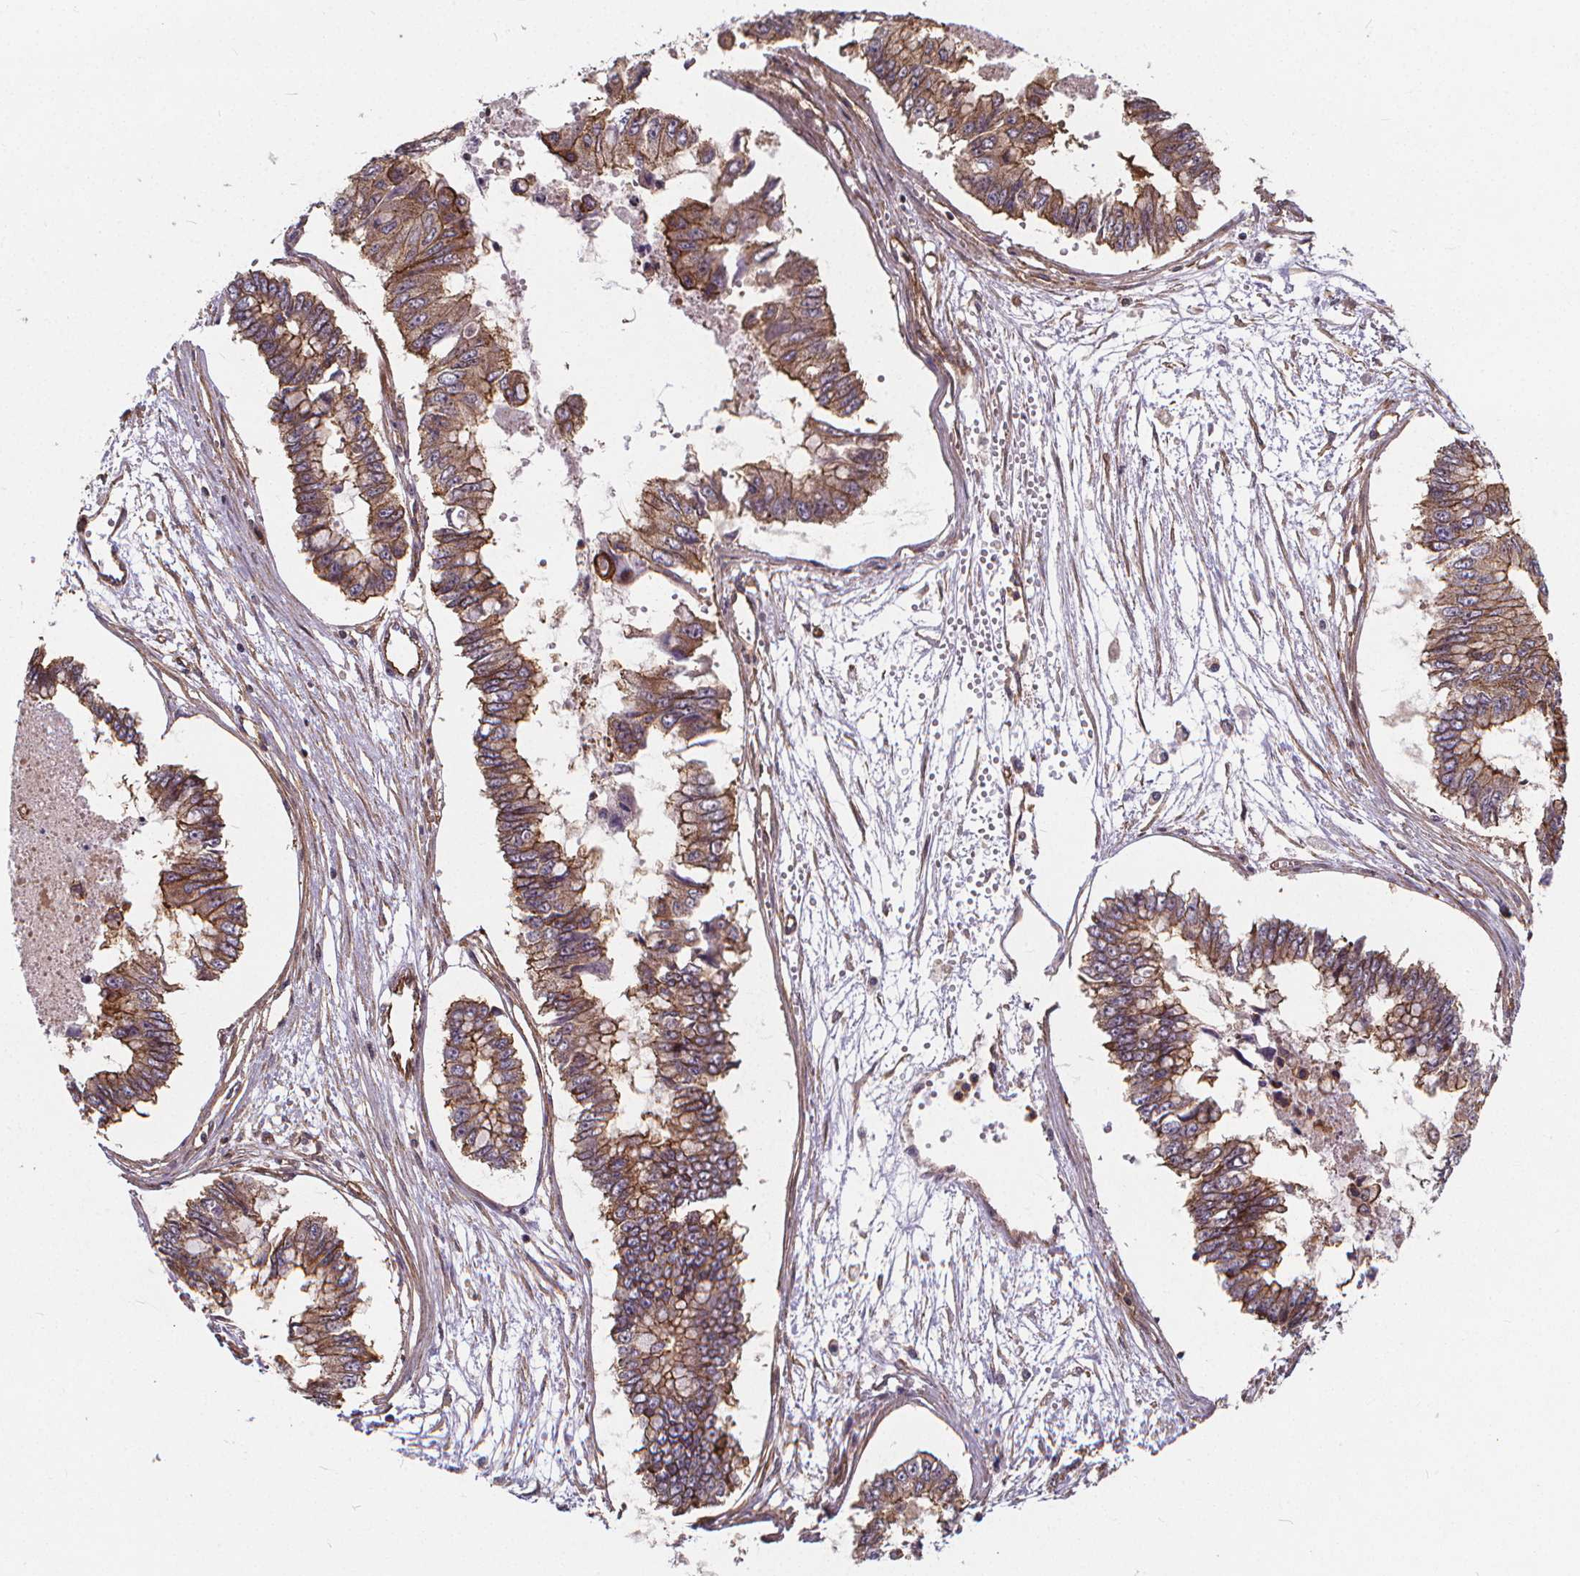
{"staining": {"intensity": "moderate", "quantity": ">75%", "location": "cytoplasmic/membranous"}, "tissue": "ovarian cancer", "cell_type": "Tumor cells", "image_type": "cancer", "snomed": [{"axis": "morphology", "description": "Cystadenocarcinoma, mucinous, NOS"}, {"axis": "topography", "description": "Ovary"}], "caption": "Tumor cells demonstrate medium levels of moderate cytoplasmic/membranous positivity in about >75% of cells in ovarian cancer (mucinous cystadenocarcinoma).", "gene": "CLINT1", "patient": {"sex": "female", "age": 72}}